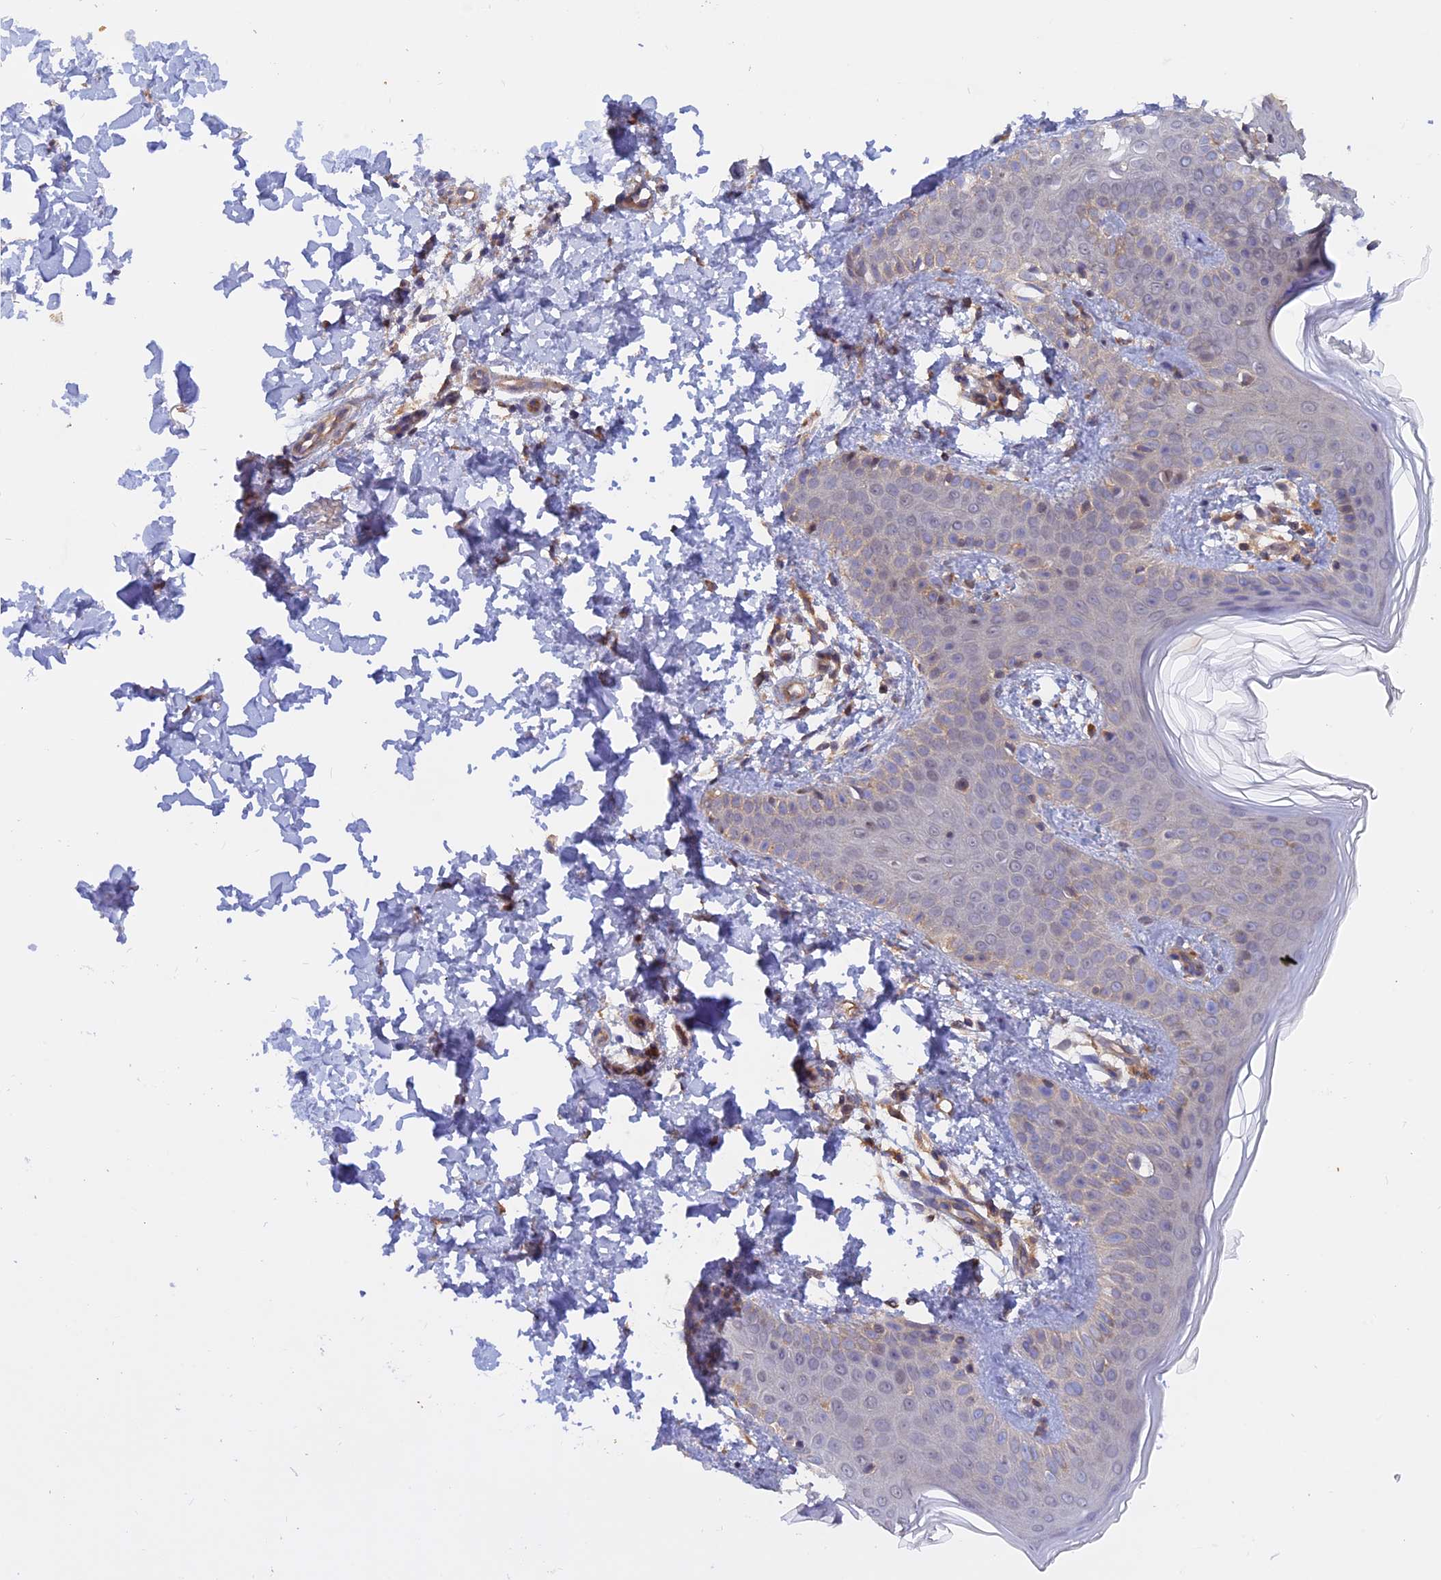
{"staining": {"intensity": "moderate", "quantity": ">75%", "location": "cytoplasmic/membranous"}, "tissue": "skin", "cell_type": "Fibroblasts", "image_type": "normal", "snomed": [{"axis": "morphology", "description": "Normal tissue, NOS"}, {"axis": "topography", "description": "Skin"}], "caption": "IHC micrograph of unremarkable skin: skin stained using immunohistochemistry exhibits medium levels of moderate protein expression localized specifically in the cytoplasmic/membranous of fibroblasts, appearing as a cytoplasmic/membranous brown color.", "gene": "HYCC1", "patient": {"sex": "male", "age": 36}}